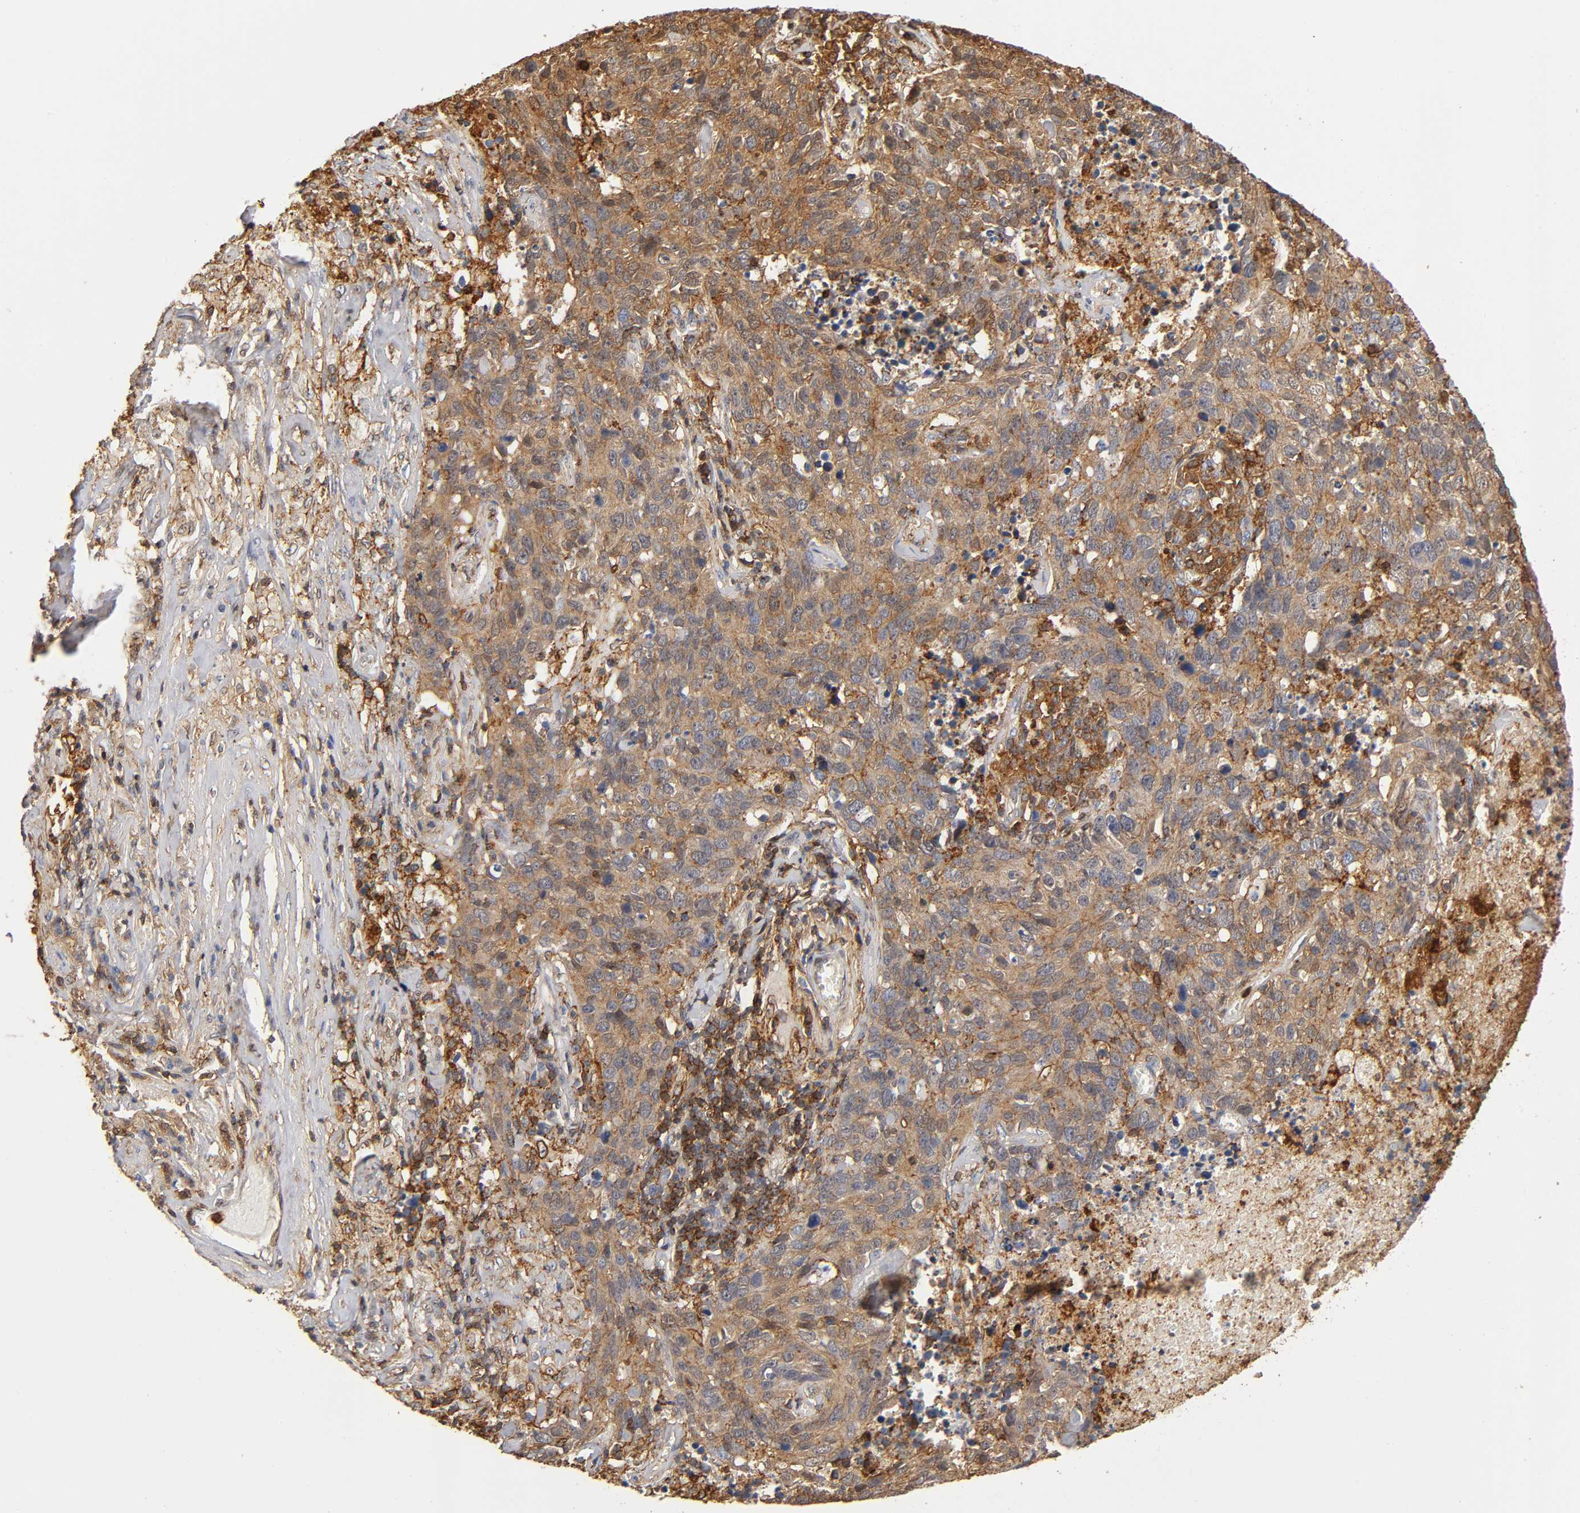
{"staining": {"intensity": "moderate", "quantity": ">75%", "location": "cytoplasmic/membranous"}, "tissue": "lung cancer", "cell_type": "Tumor cells", "image_type": "cancer", "snomed": [{"axis": "morphology", "description": "Neoplasm, malignant, NOS"}, {"axis": "topography", "description": "Lung"}], "caption": "Tumor cells reveal medium levels of moderate cytoplasmic/membranous positivity in approximately >75% of cells in lung neoplasm (malignant).", "gene": "ANXA11", "patient": {"sex": "female", "age": 76}}